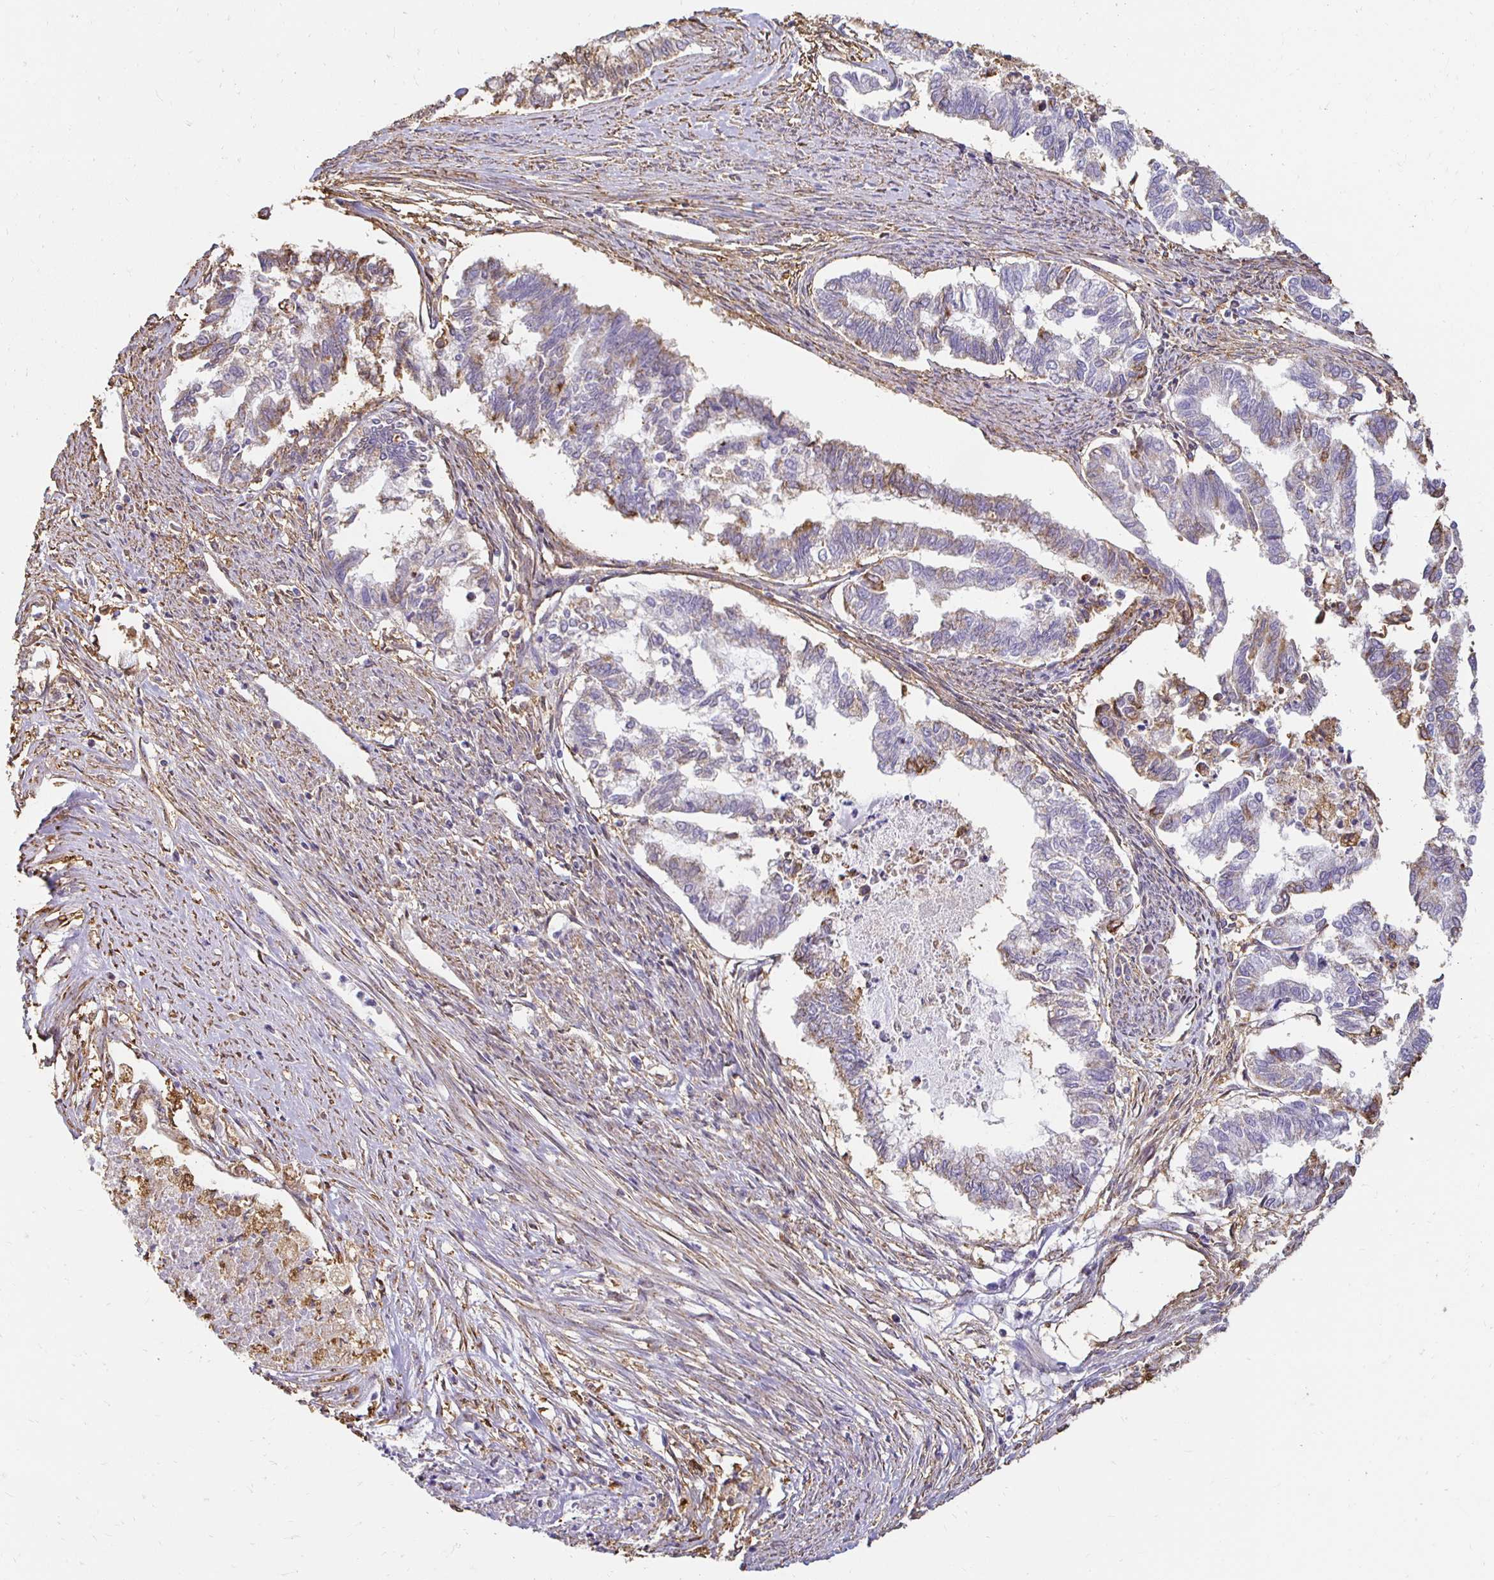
{"staining": {"intensity": "negative", "quantity": "none", "location": "none"}, "tissue": "endometrial cancer", "cell_type": "Tumor cells", "image_type": "cancer", "snomed": [{"axis": "morphology", "description": "Adenocarcinoma, NOS"}, {"axis": "topography", "description": "Endometrium"}], "caption": "Immunohistochemistry (IHC) histopathology image of adenocarcinoma (endometrial) stained for a protein (brown), which exhibits no positivity in tumor cells.", "gene": "TAS1R3", "patient": {"sex": "female", "age": 79}}